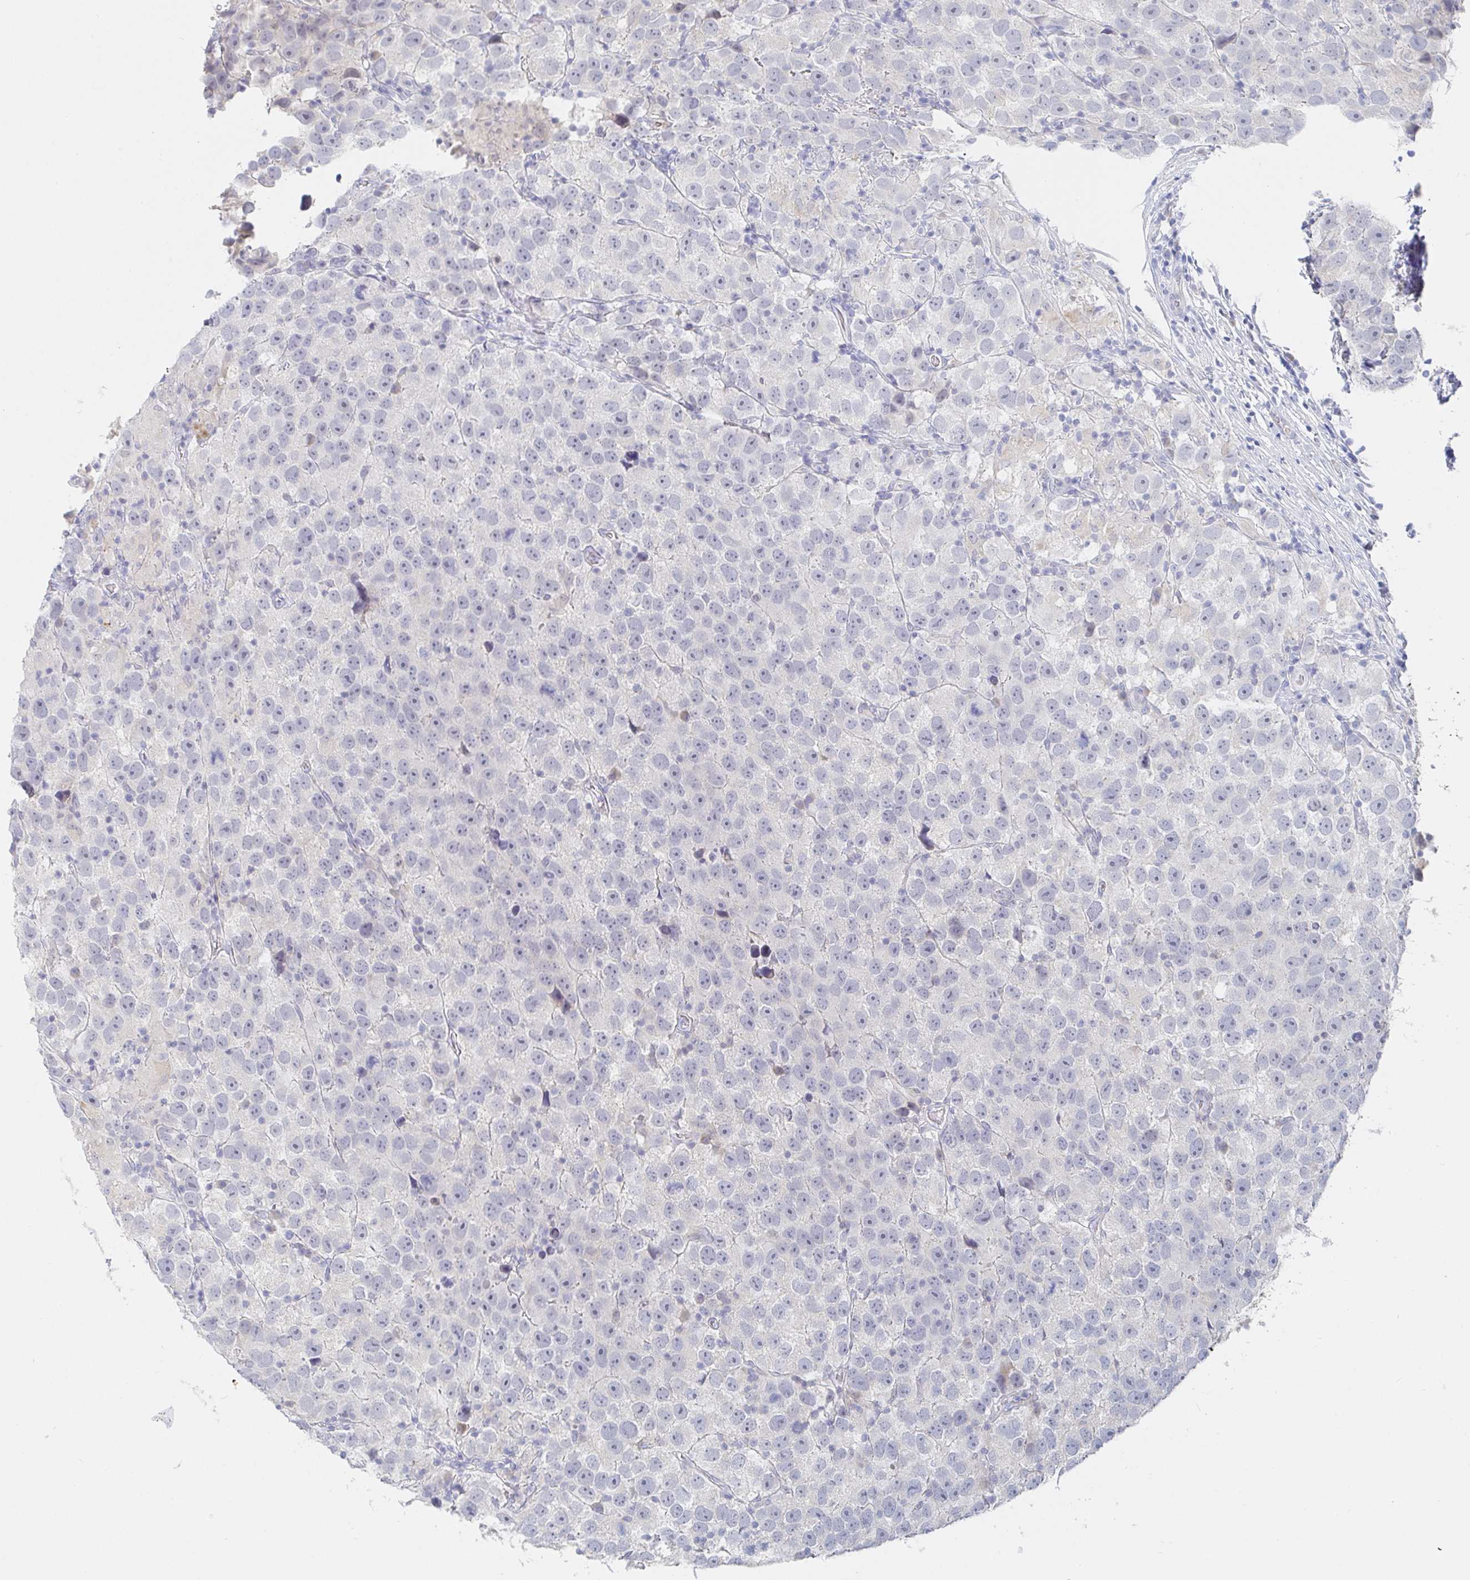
{"staining": {"intensity": "negative", "quantity": "none", "location": "none"}, "tissue": "testis cancer", "cell_type": "Tumor cells", "image_type": "cancer", "snomed": [{"axis": "morphology", "description": "Seminoma, NOS"}, {"axis": "topography", "description": "Testis"}], "caption": "Tumor cells are negative for brown protein staining in testis cancer (seminoma).", "gene": "ZNF430", "patient": {"sex": "male", "age": 26}}